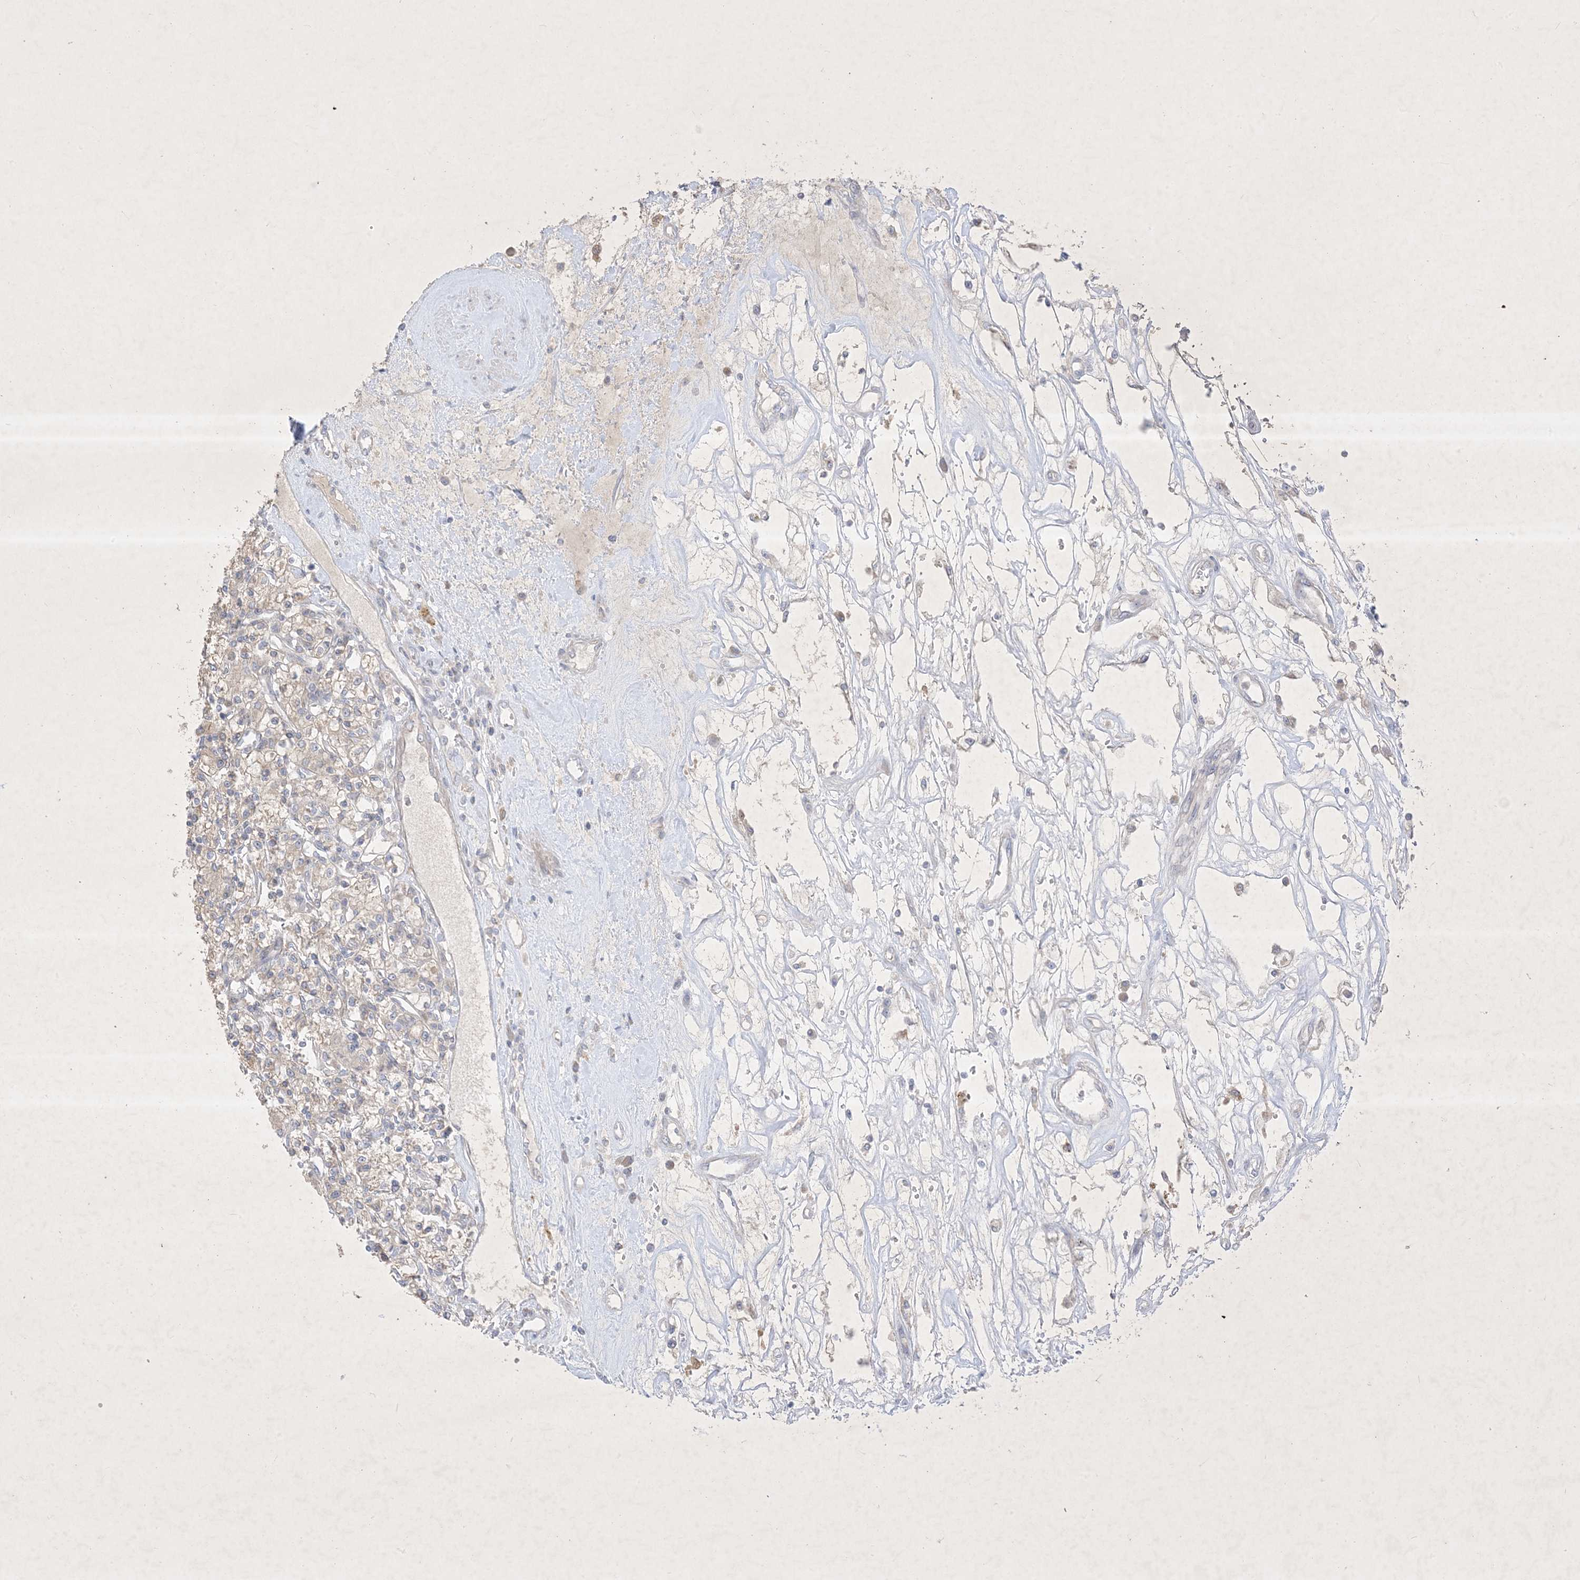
{"staining": {"intensity": "negative", "quantity": "none", "location": "none"}, "tissue": "renal cancer", "cell_type": "Tumor cells", "image_type": "cancer", "snomed": [{"axis": "morphology", "description": "Adenocarcinoma, NOS"}, {"axis": "topography", "description": "Kidney"}], "caption": "DAB immunohistochemical staining of human renal cancer exhibits no significant expression in tumor cells.", "gene": "PLEKHA3", "patient": {"sex": "female", "age": 59}}